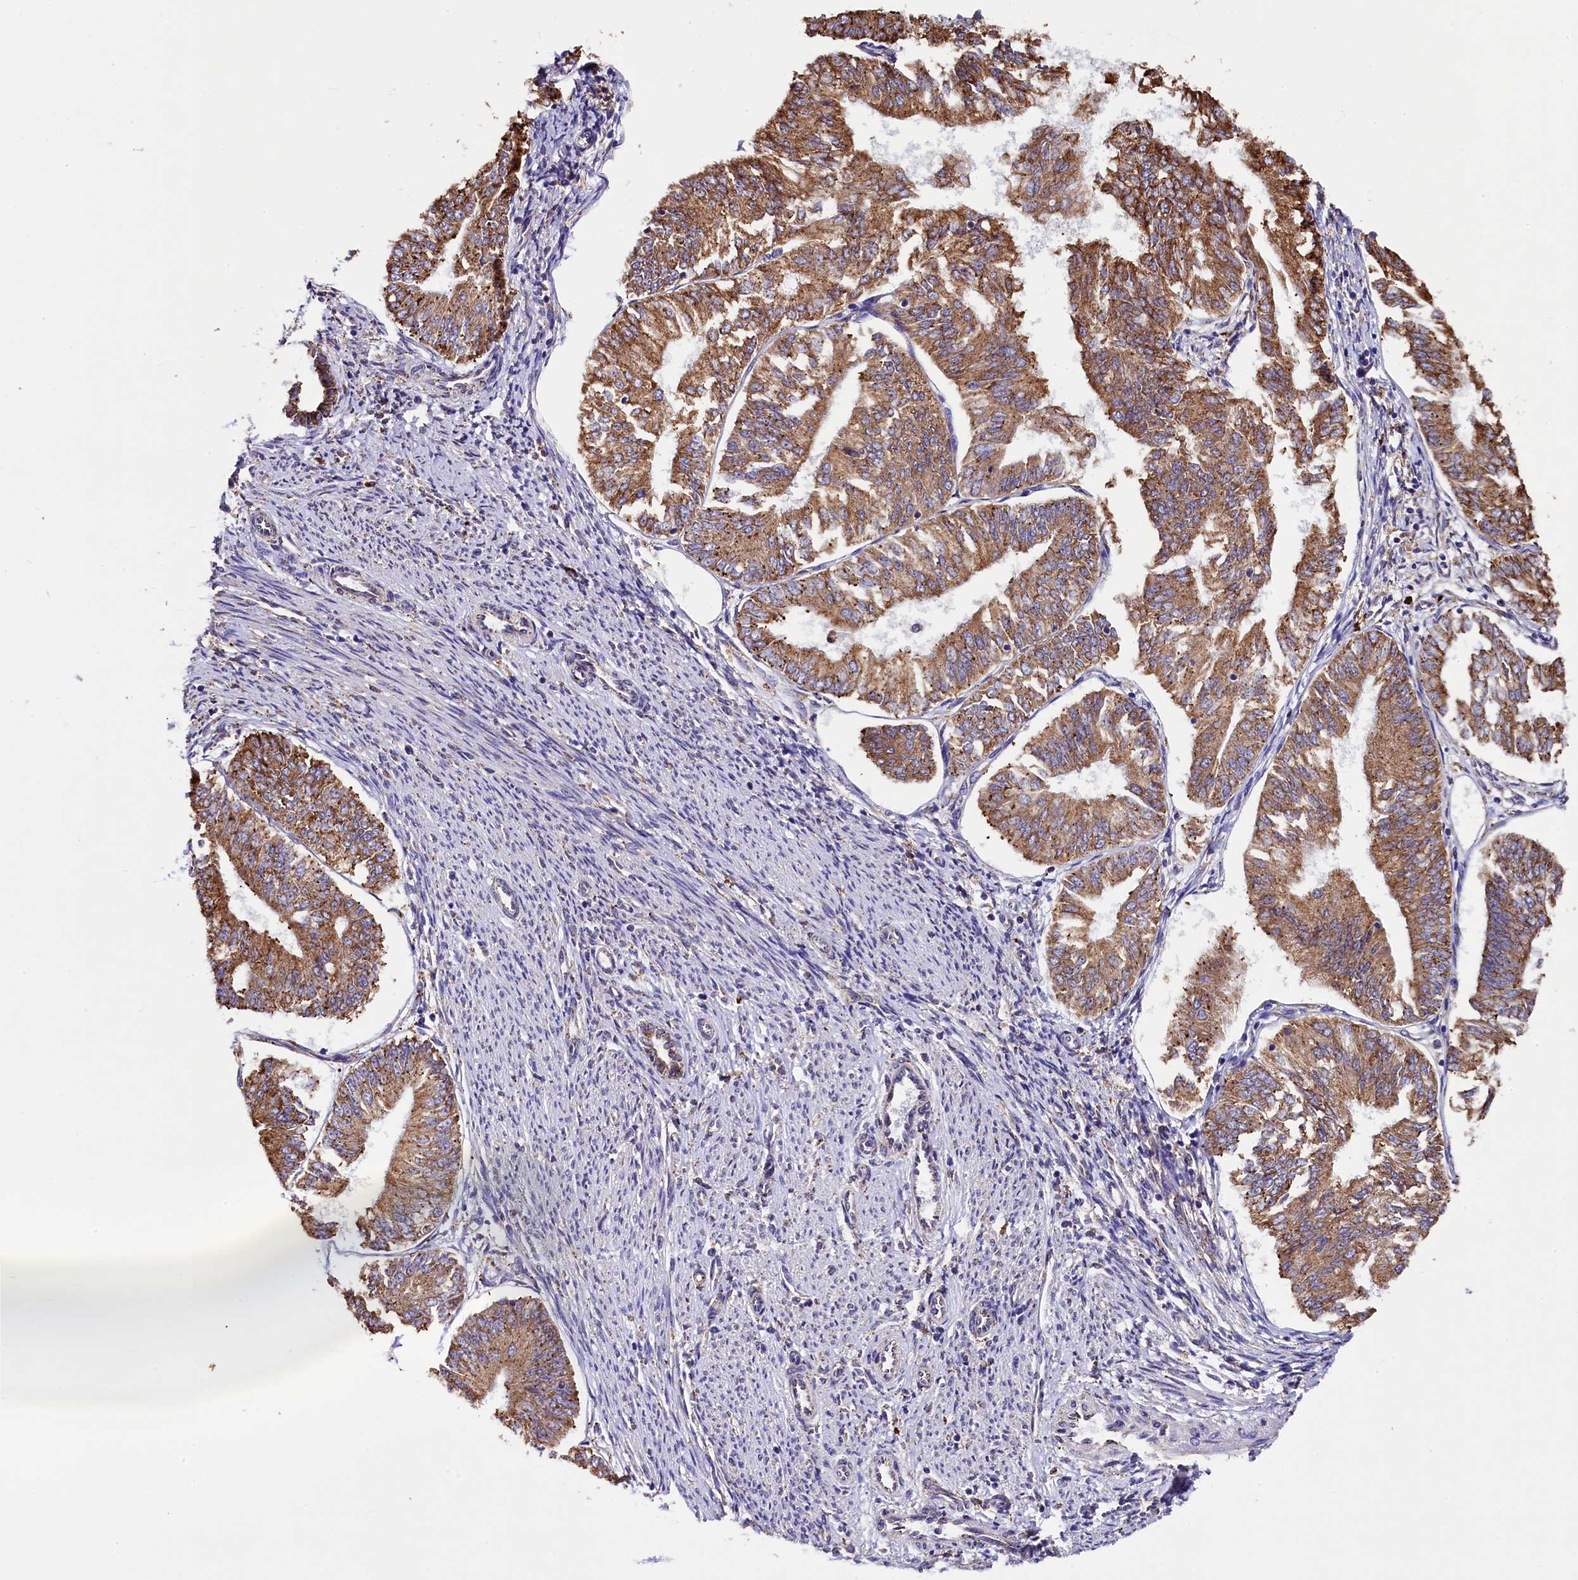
{"staining": {"intensity": "moderate", "quantity": ">75%", "location": "cytoplasmic/membranous"}, "tissue": "endometrial cancer", "cell_type": "Tumor cells", "image_type": "cancer", "snomed": [{"axis": "morphology", "description": "Adenocarcinoma, NOS"}, {"axis": "topography", "description": "Endometrium"}], "caption": "Human endometrial cancer stained with a protein marker reveals moderate staining in tumor cells.", "gene": "CAPS2", "patient": {"sex": "female", "age": 58}}